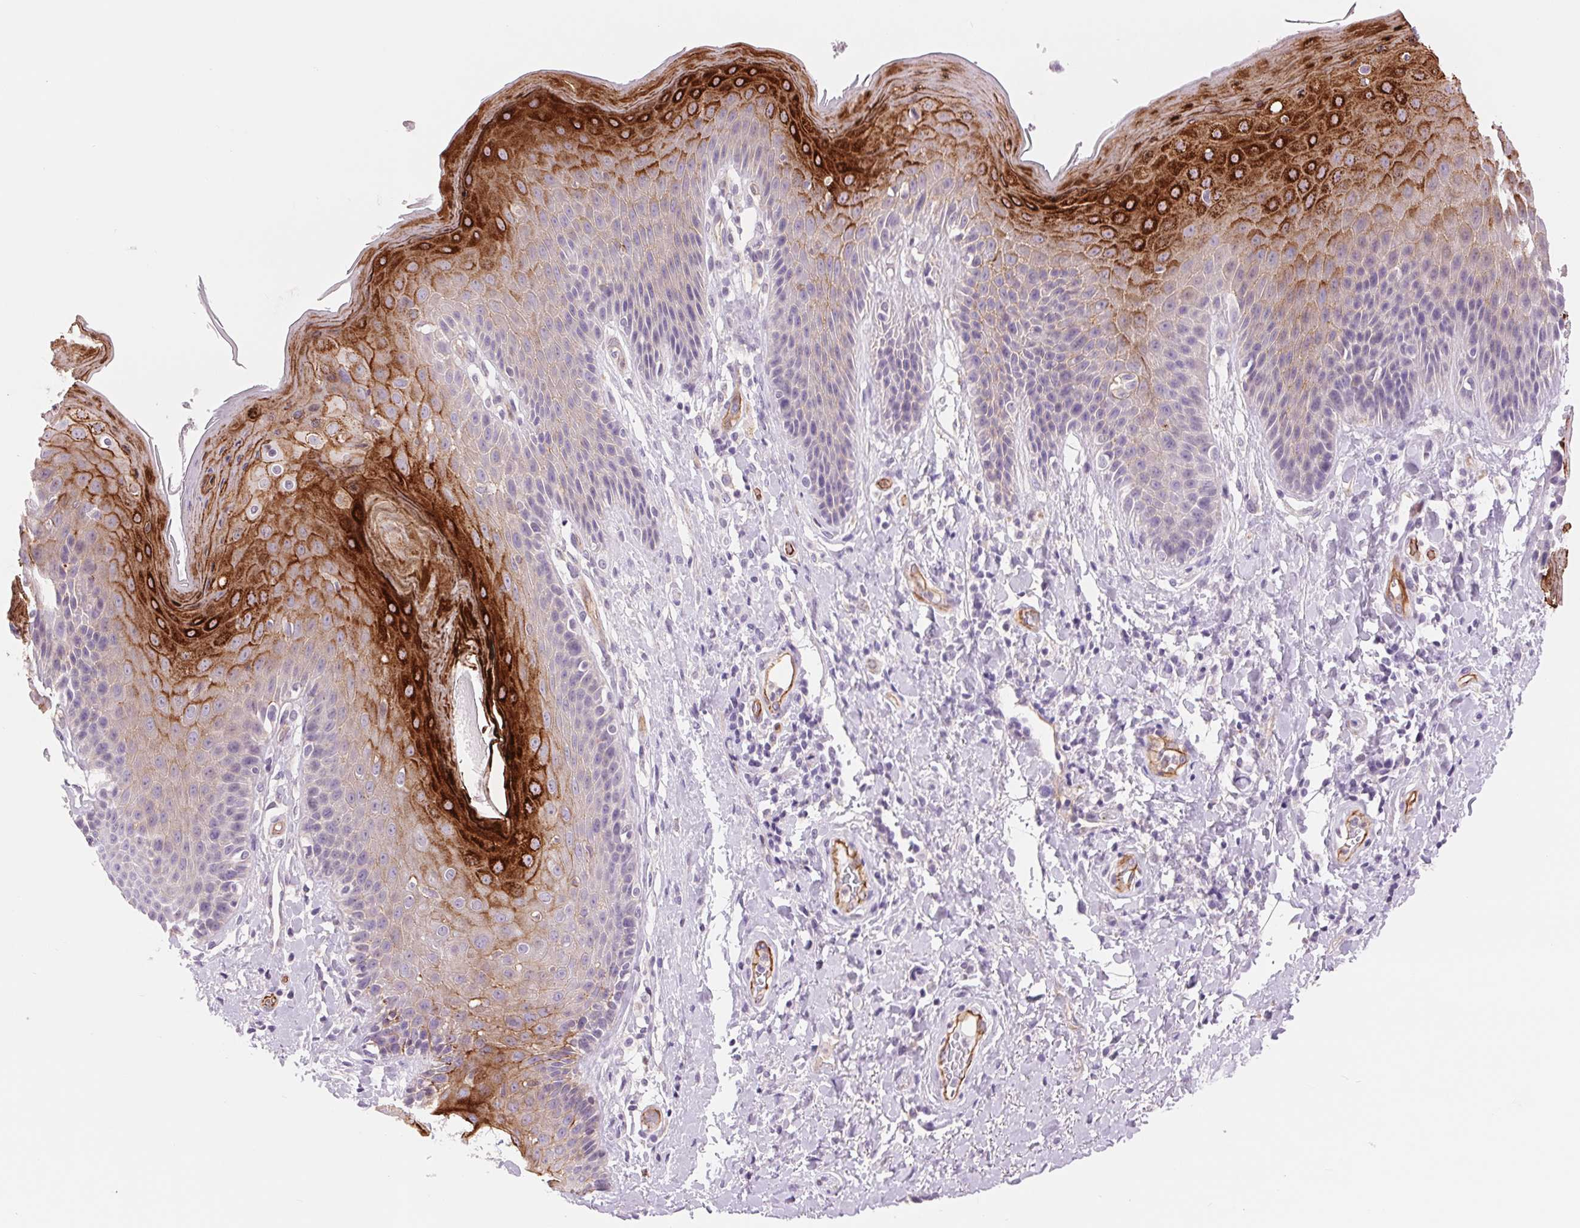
{"staining": {"intensity": "strong", "quantity": "<25%", "location": "cytoplasmic/membranous"}, "tissue": "skin", "cell_type": "Epidermal cells", "image_type": "normal", "snomed": [{"axis": "morphology", "description": "Normal tissue, NOS"}, {"axis": "topography", "description": "Anal"}, {"axis": "topography", "description": "Peripheral nerve tissue"}], "caption": "IHC (DAB) staining of unremarkable human skin exhibits strong cytoplasmic/membranous protein positivity in approximately <25% of epidermal cells.", "gene": "DIXDC1", "patient": {"sex": "male", "age": 51}}